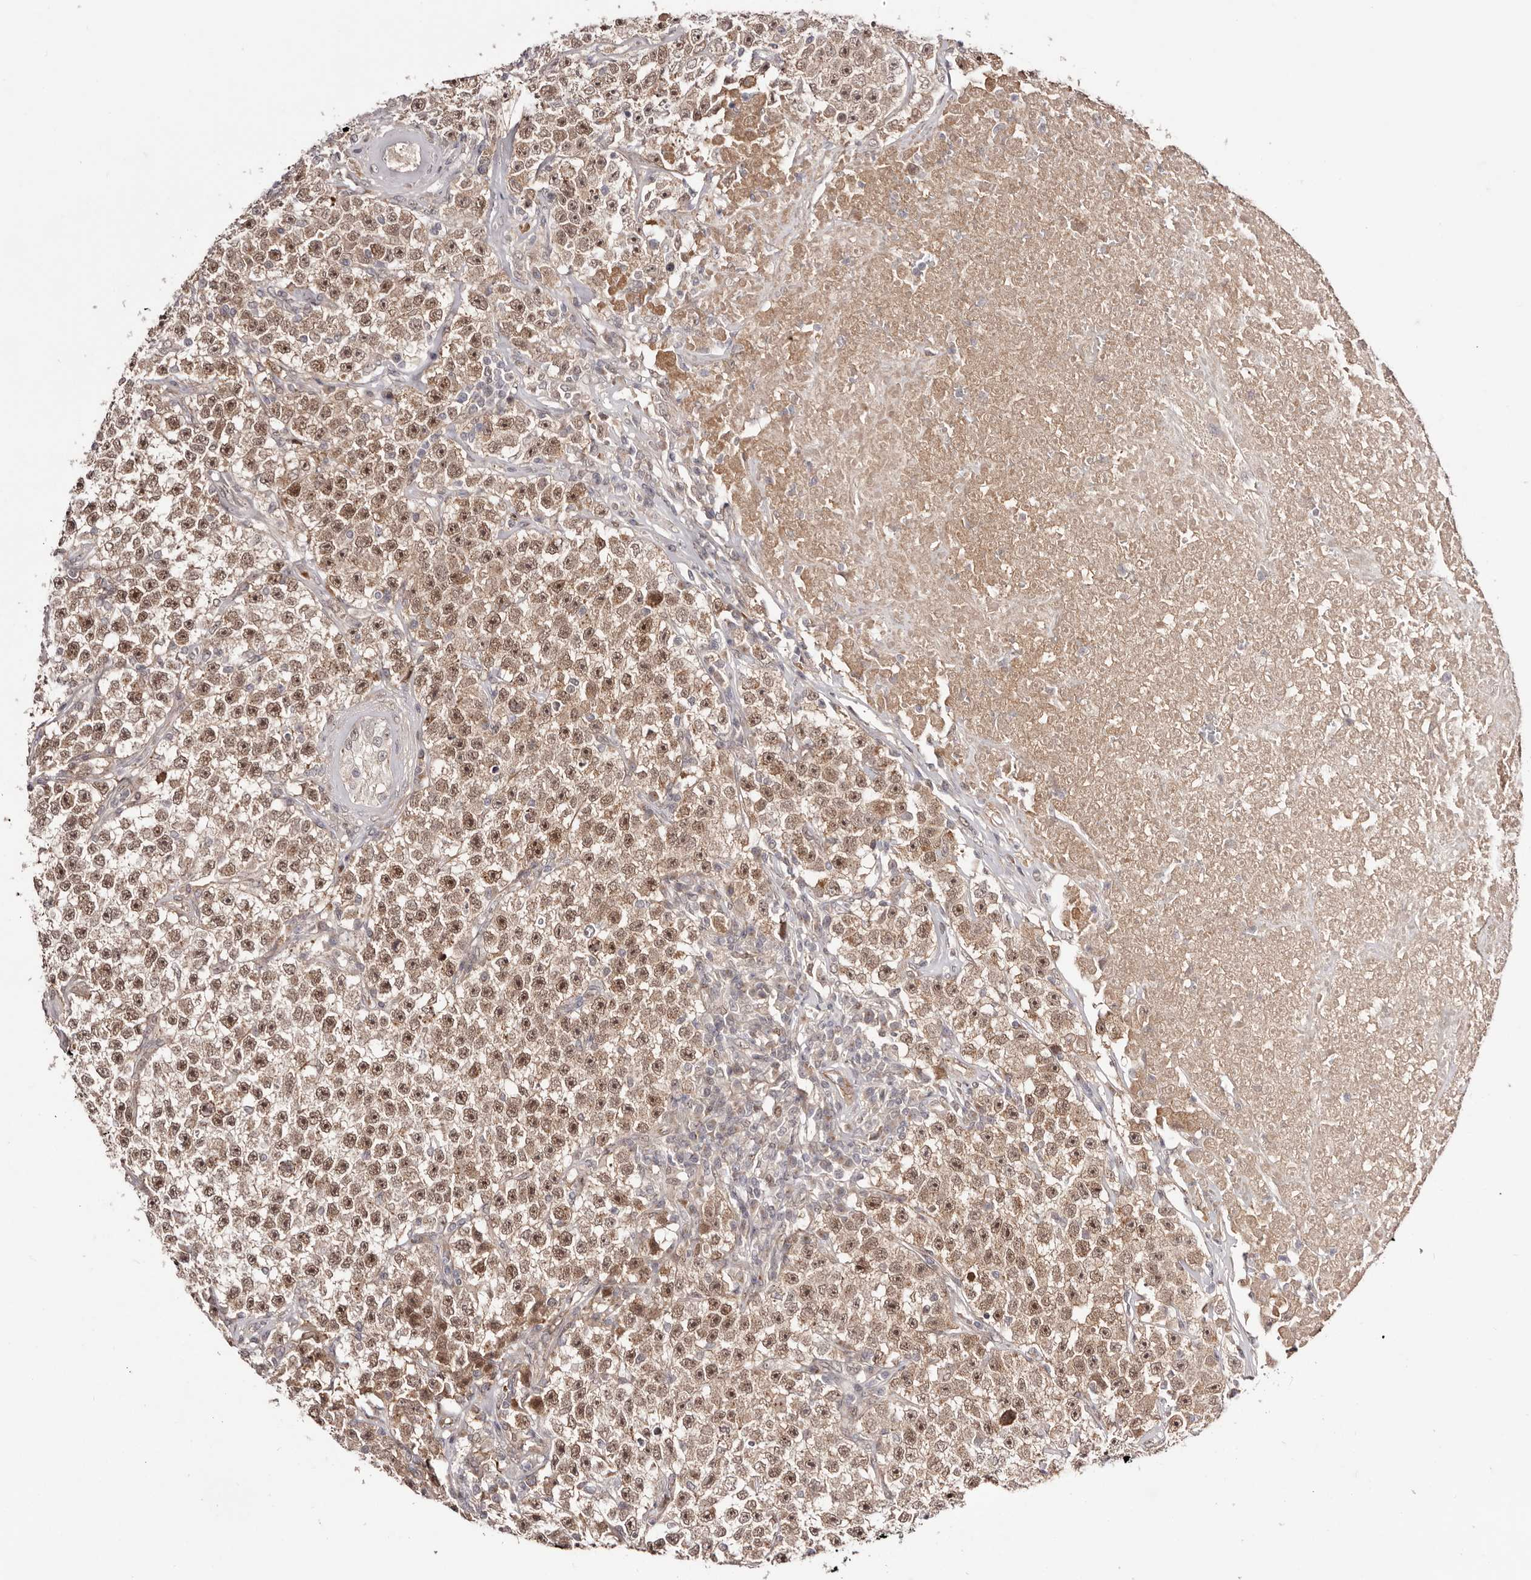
{"staining": {"intensity": "moderate", "quantity": ">75%", "location": "cytoplasmic/membranous,nuclear"}, "tissue": "testis cancer", "cell_type": "Tumor cells", "image_type": "cancer", "snomed": [{"axis": "morphology", "description": "Seminoma, NOS"}, {"axis": "topography", "description": "Testis"}], "caption": "Tumor cells reveal medium levels of moderate cytoplasmic/membranous and nuclear expression in approximately >75% of cells in seminoma (testis). The protein is stained brown, and the nuclei are stained in blue (DAB IHC with brightfield microscopy, high magnification).", "gene": "EGR3", "patient": {"sex": "male", "age": 22}}